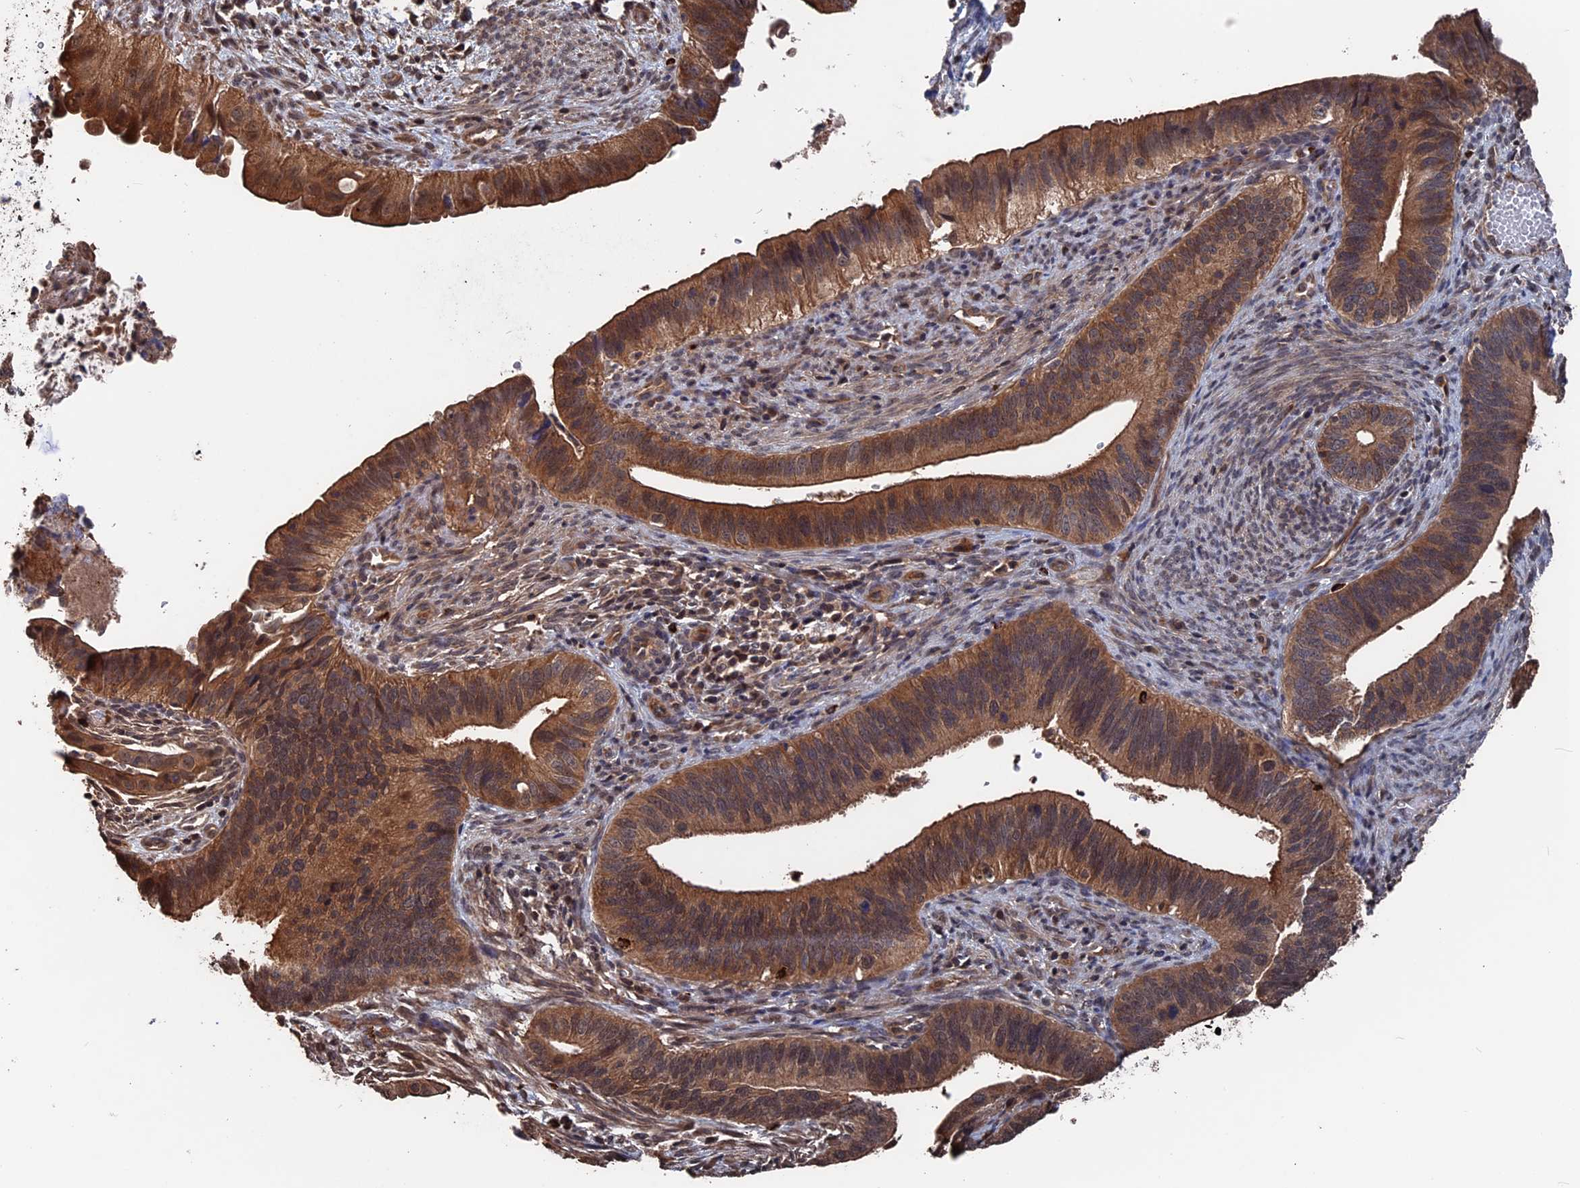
{"staining": {"intensity": "moderate", "quantity": ">75%", "location": "cytoplasmic/membranous"}, "tissue": "cervical cancer", "cell_type": "Tumor cells", "image_type": "cancer", "snomed": [{"axis": "morphology", "description": "Adenocarcinoma, NOS"}, {"axis": "topography", "description": "Cervix"}], "caption": "Immunohistochemical staining of adenocarcinoma (cervical) reveals medium levels of moderate cytoplasmic/membranous expression in approximately >75% of tumor cells.", "gene": "PDE12", "patient": {"sex": "female", "age": 42}}